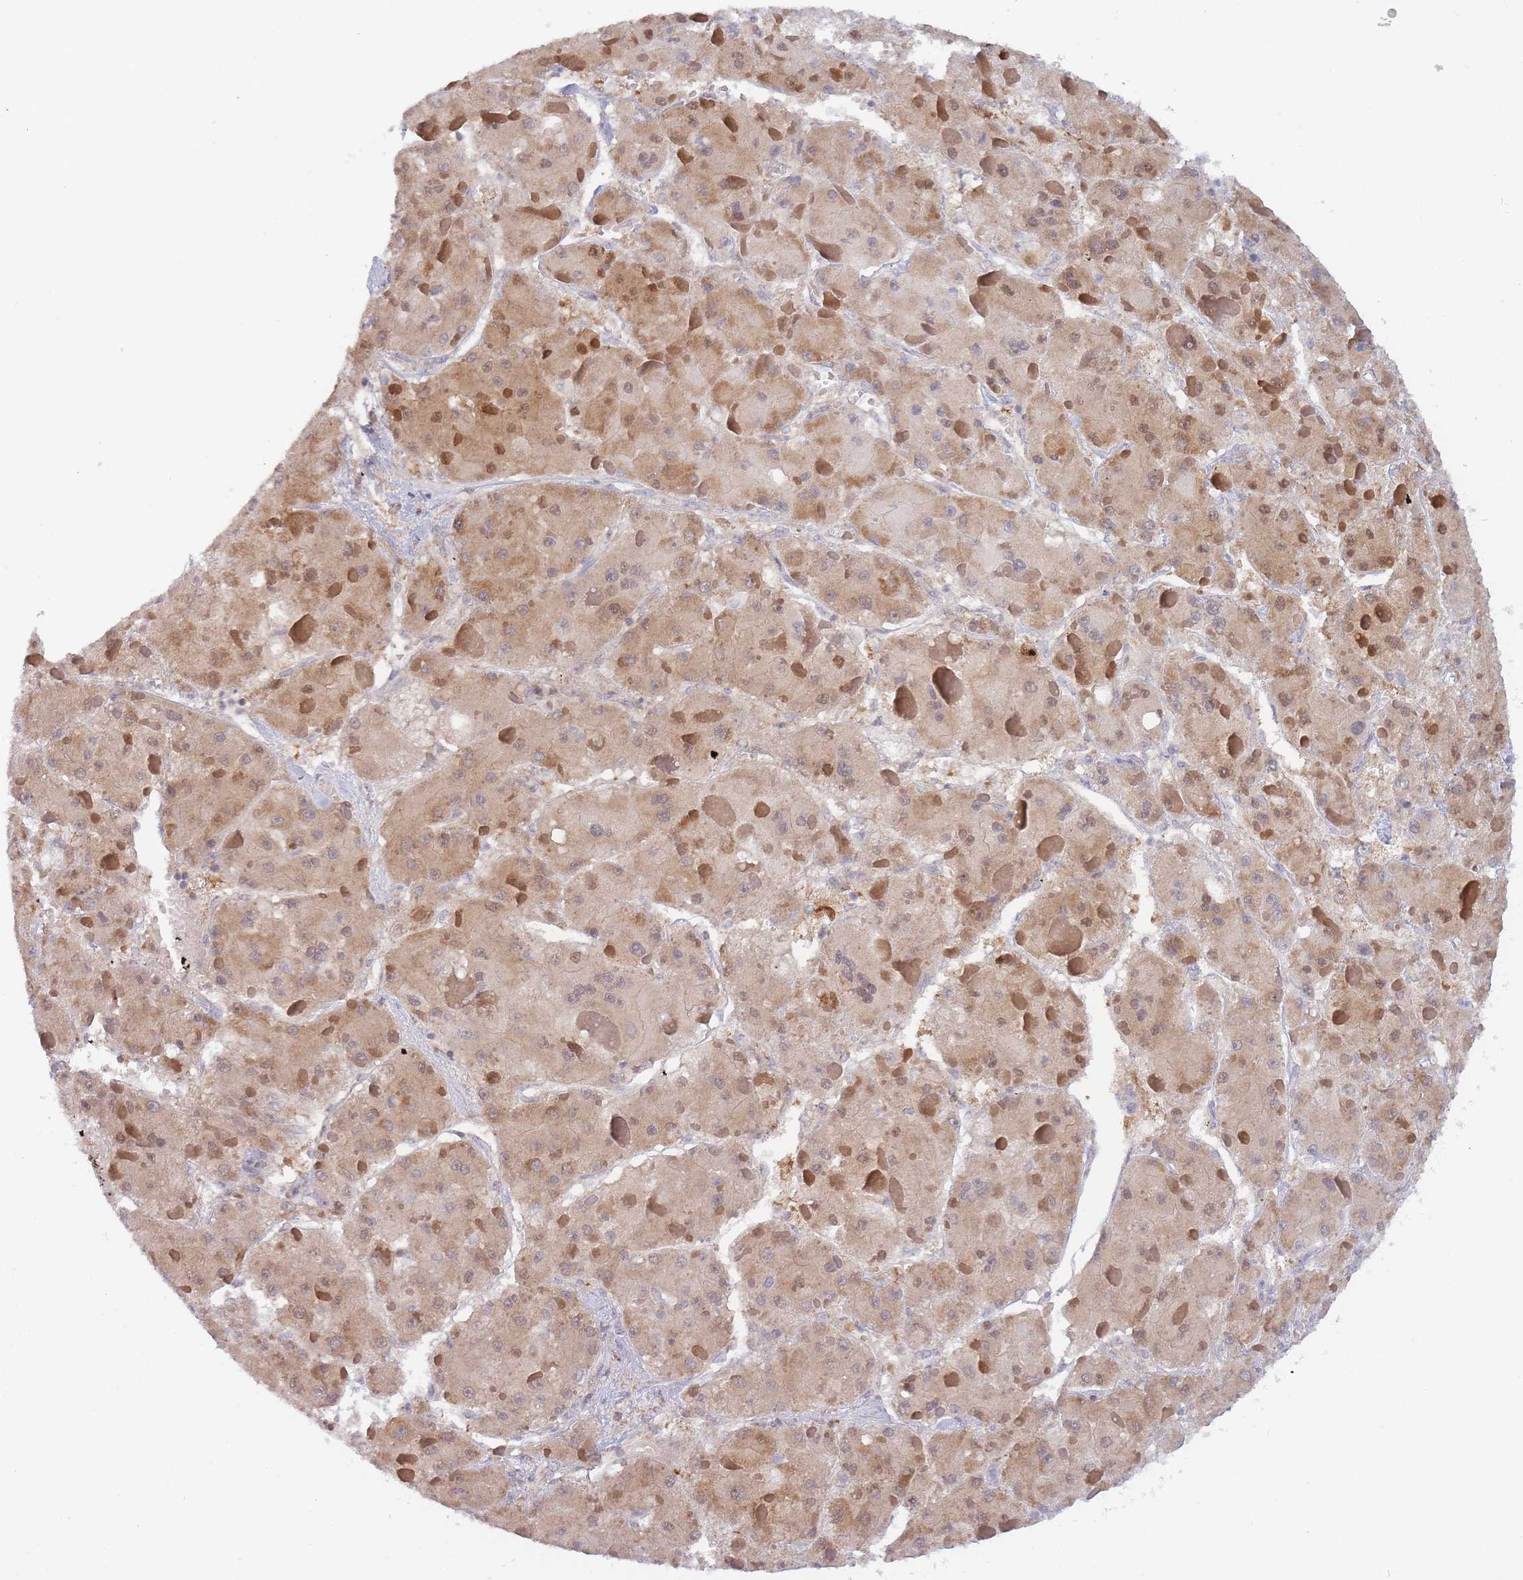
{"staining": {"intensity": "weak", "quantity": "<25%", "location": "cytoplasmic/membranous"}, "tissue": "liver cancer", "cell_type": "Tumor cells", "image_type": "cancer", "snomed": [{"axis": "morphology", "description": "Carcinoma, Hepatocellular, NOS"}, {"axis": "topography", "description": "Liver"}], "caption": "Tumor cells show no significant protein staining in hepatocellular carcinoma (liver).", "gene": "NSFL1C", "patient": {"sex": "female", "age": 73}}